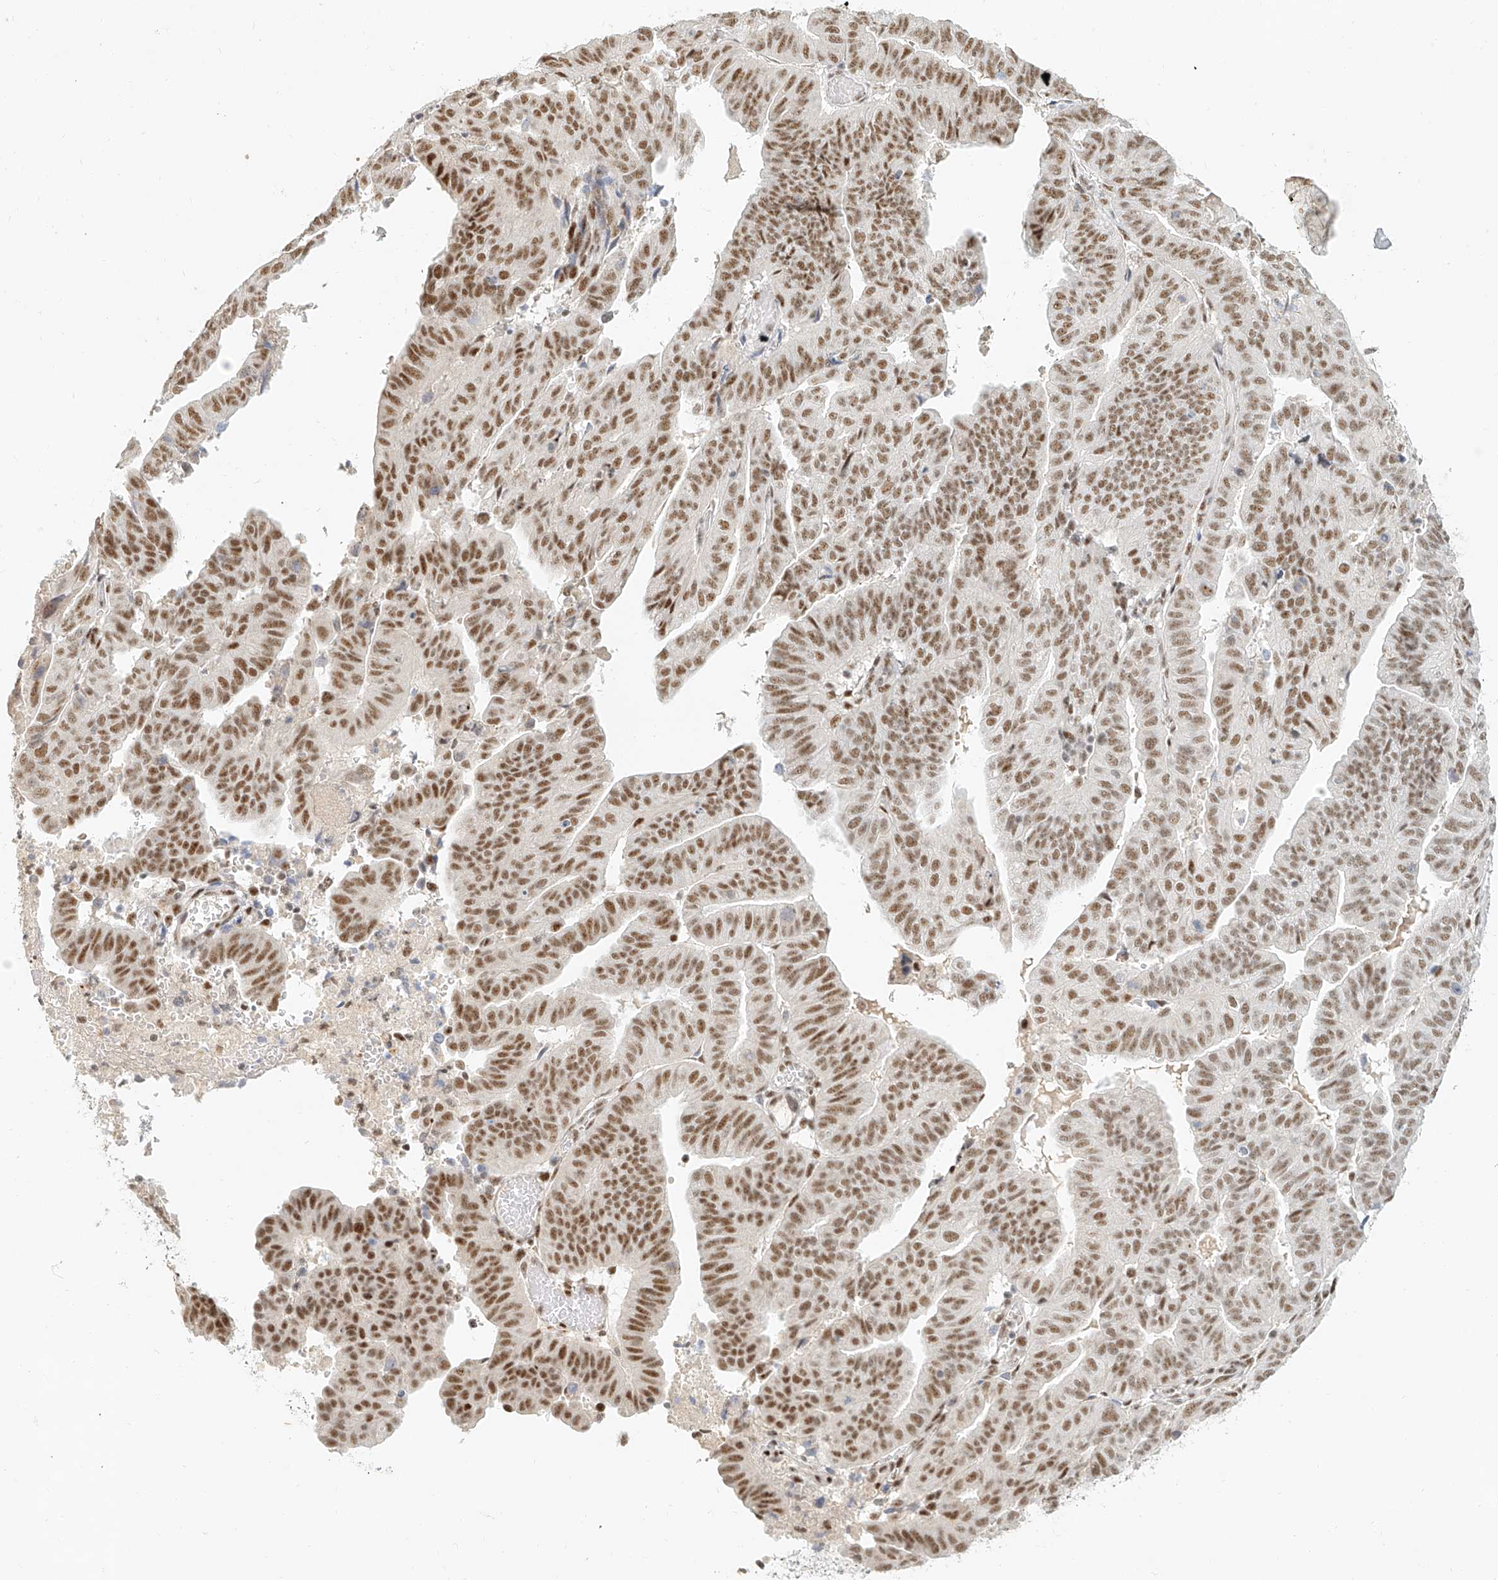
{"staining": {"intensity": "moderate", "quantity": ">75%", "location": "nuclear"}, "tissue": "endometrial cancer", "cell_type": "Tumor cells", "image_type": "cancer", "snomed": [{"axis": "morphology", "description": "Adenocarcinoma, NOS"}, {"axis": "topography", "description": "Uterus"}], "caption": "Immunohistochemical staining of adenocarcinoma (endometrial) reveals moderate nuclear protein staining in approximately >75% of tumor cells.", "gene": "CXorf58", "patient": {"sex": "female", "age": 77}}